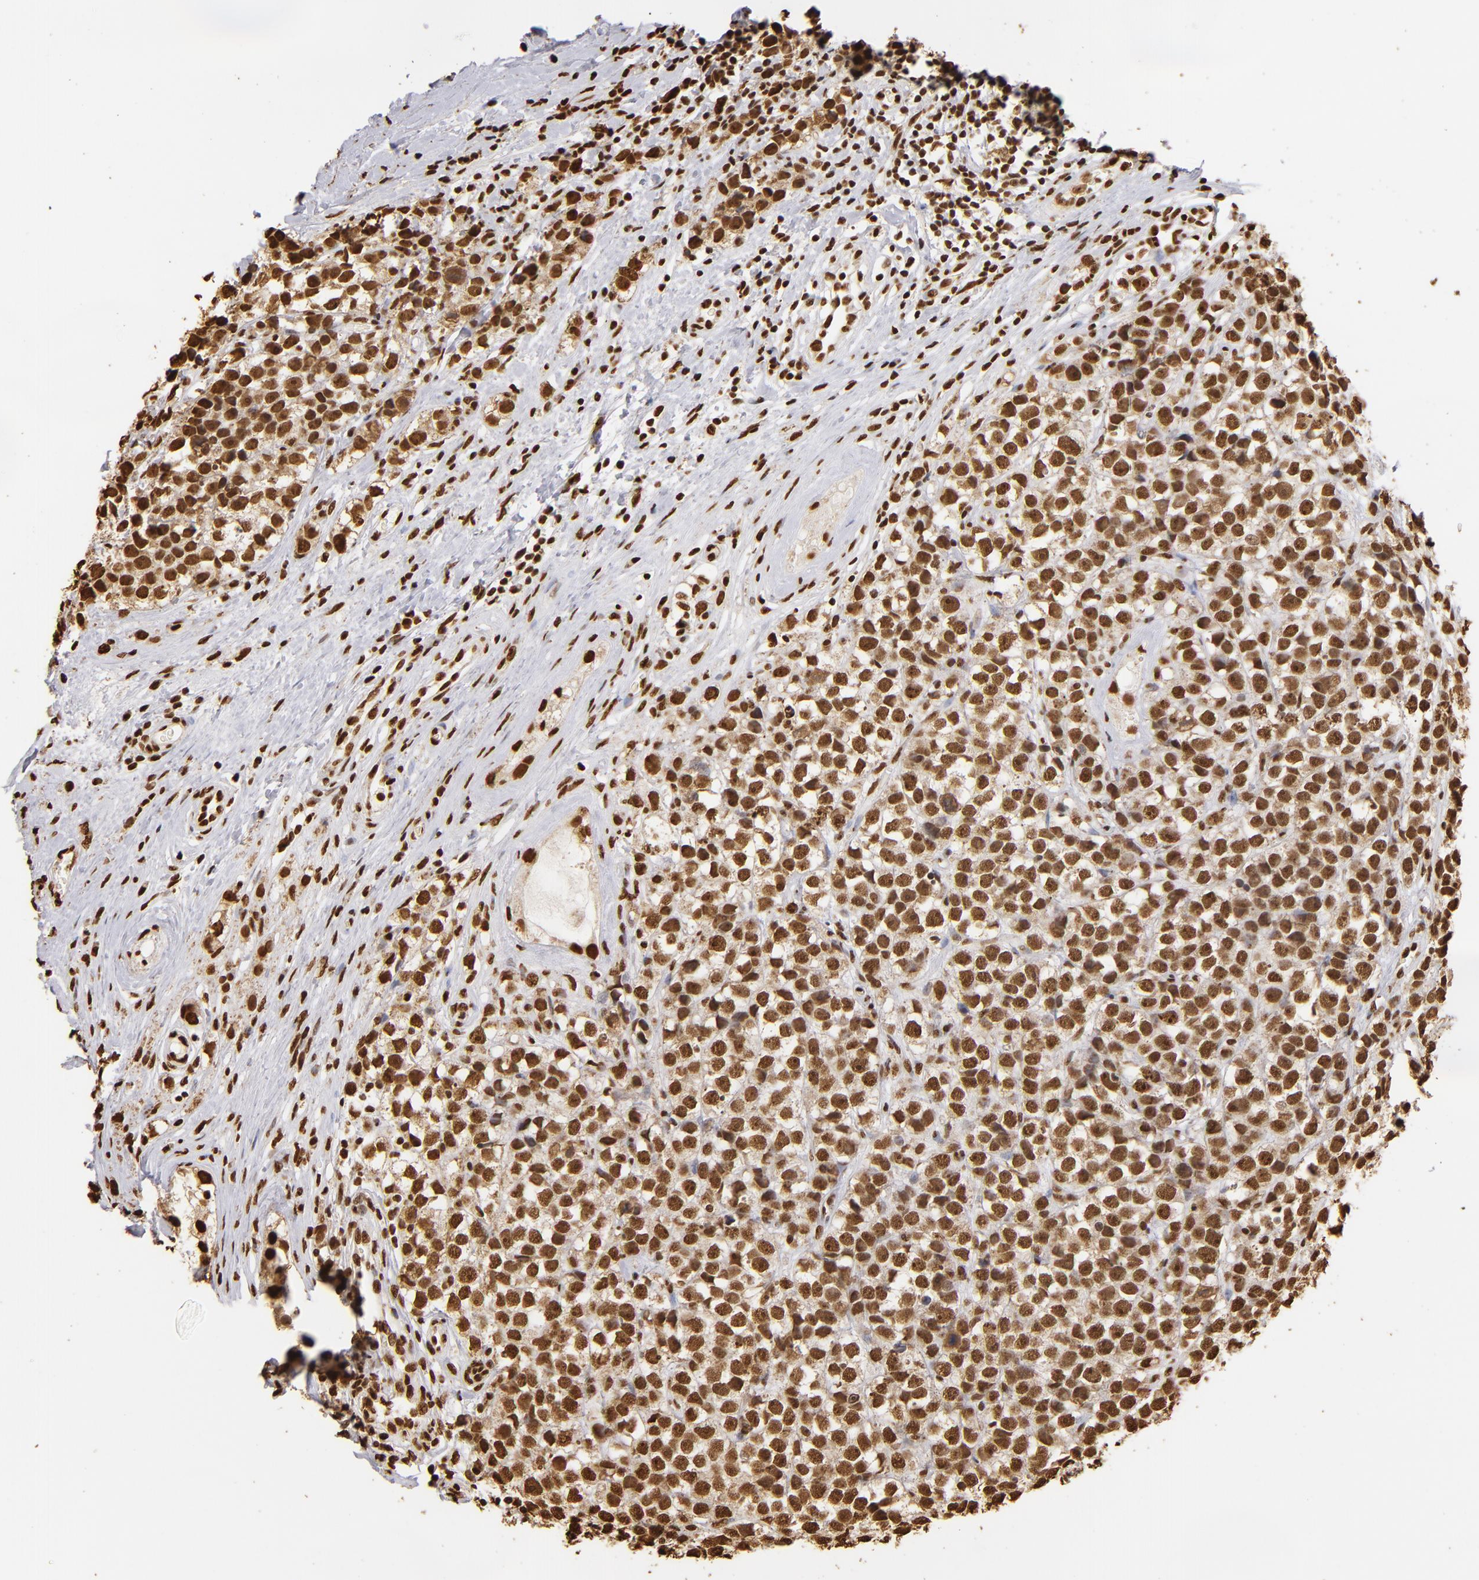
{"staining": {"intensity": "strong", "quantity": ">75%", "location": "nuclear"}, "tissue": "testis cancer", "cell_type": "Tumor cells", "image_type": "cancer", "snomed": [{"axis": "morphology", "description": "Seminoma, NOS"}, {"axis": "topography", "description": "Testis"}], "caption": "Human seminoma (testis) stained for a protein (brown) exhibits strong nuclear positive positivity in about >75% of tumor cells.", "gene": "ILF3", "patient": {"sex": "male", "age": 25}}